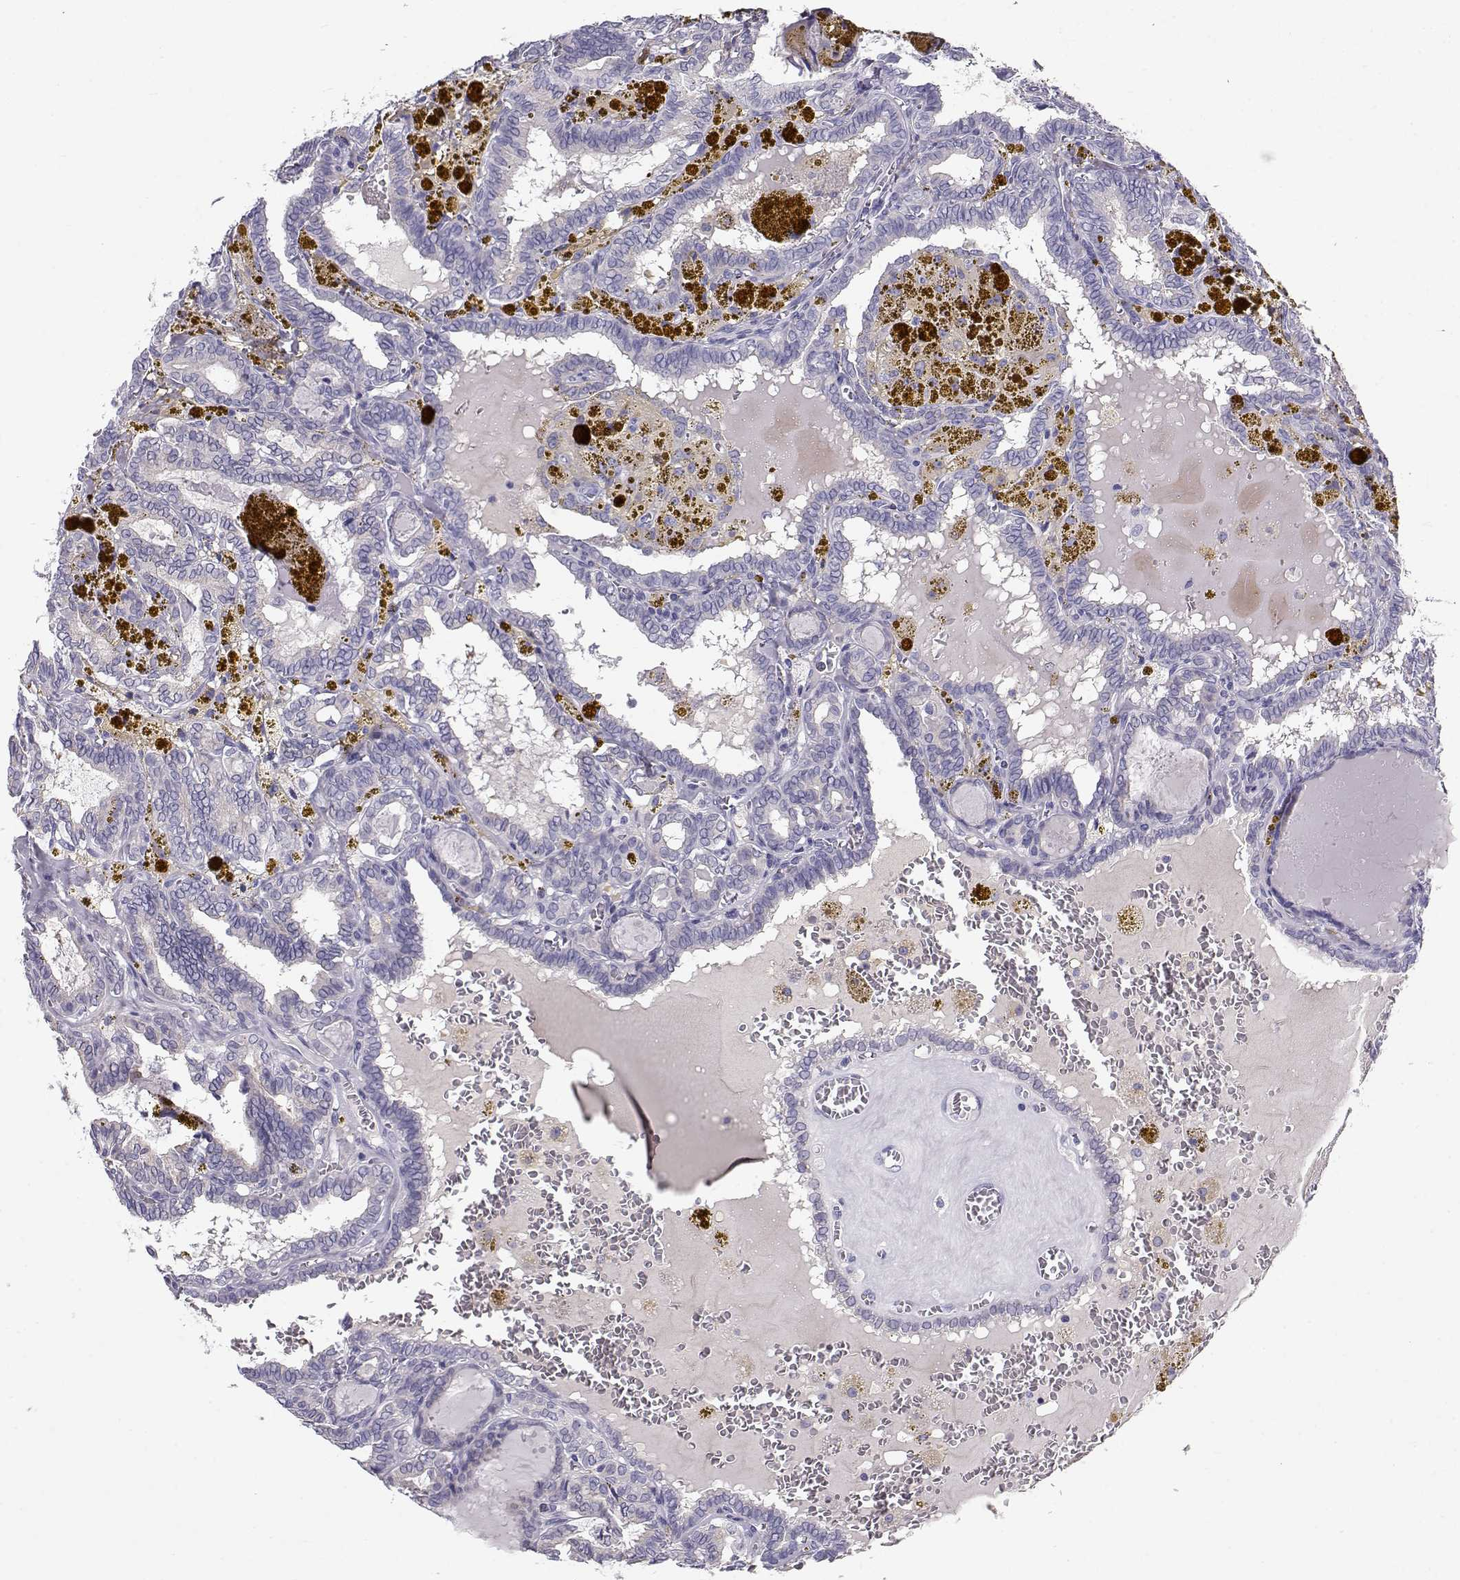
{"staining": {"intensity": "negative", "quantity": "none", "location": "none"}, "tissue": "thyroid cancer", "cell_type": "Tumor cells", "image_type": "cancer", "snomed": [{"axis": "morphology", "description": "Papillary adenocarcinoma, NOS"}, {"axis": "topography", "description": "Thyroid gland"}], "caption": "There is no significant staining in tumor cells of thyroid papillary adenocarcinoma.", "gene": "GPR26", "patient": {"sex": "female", "age": 39}}